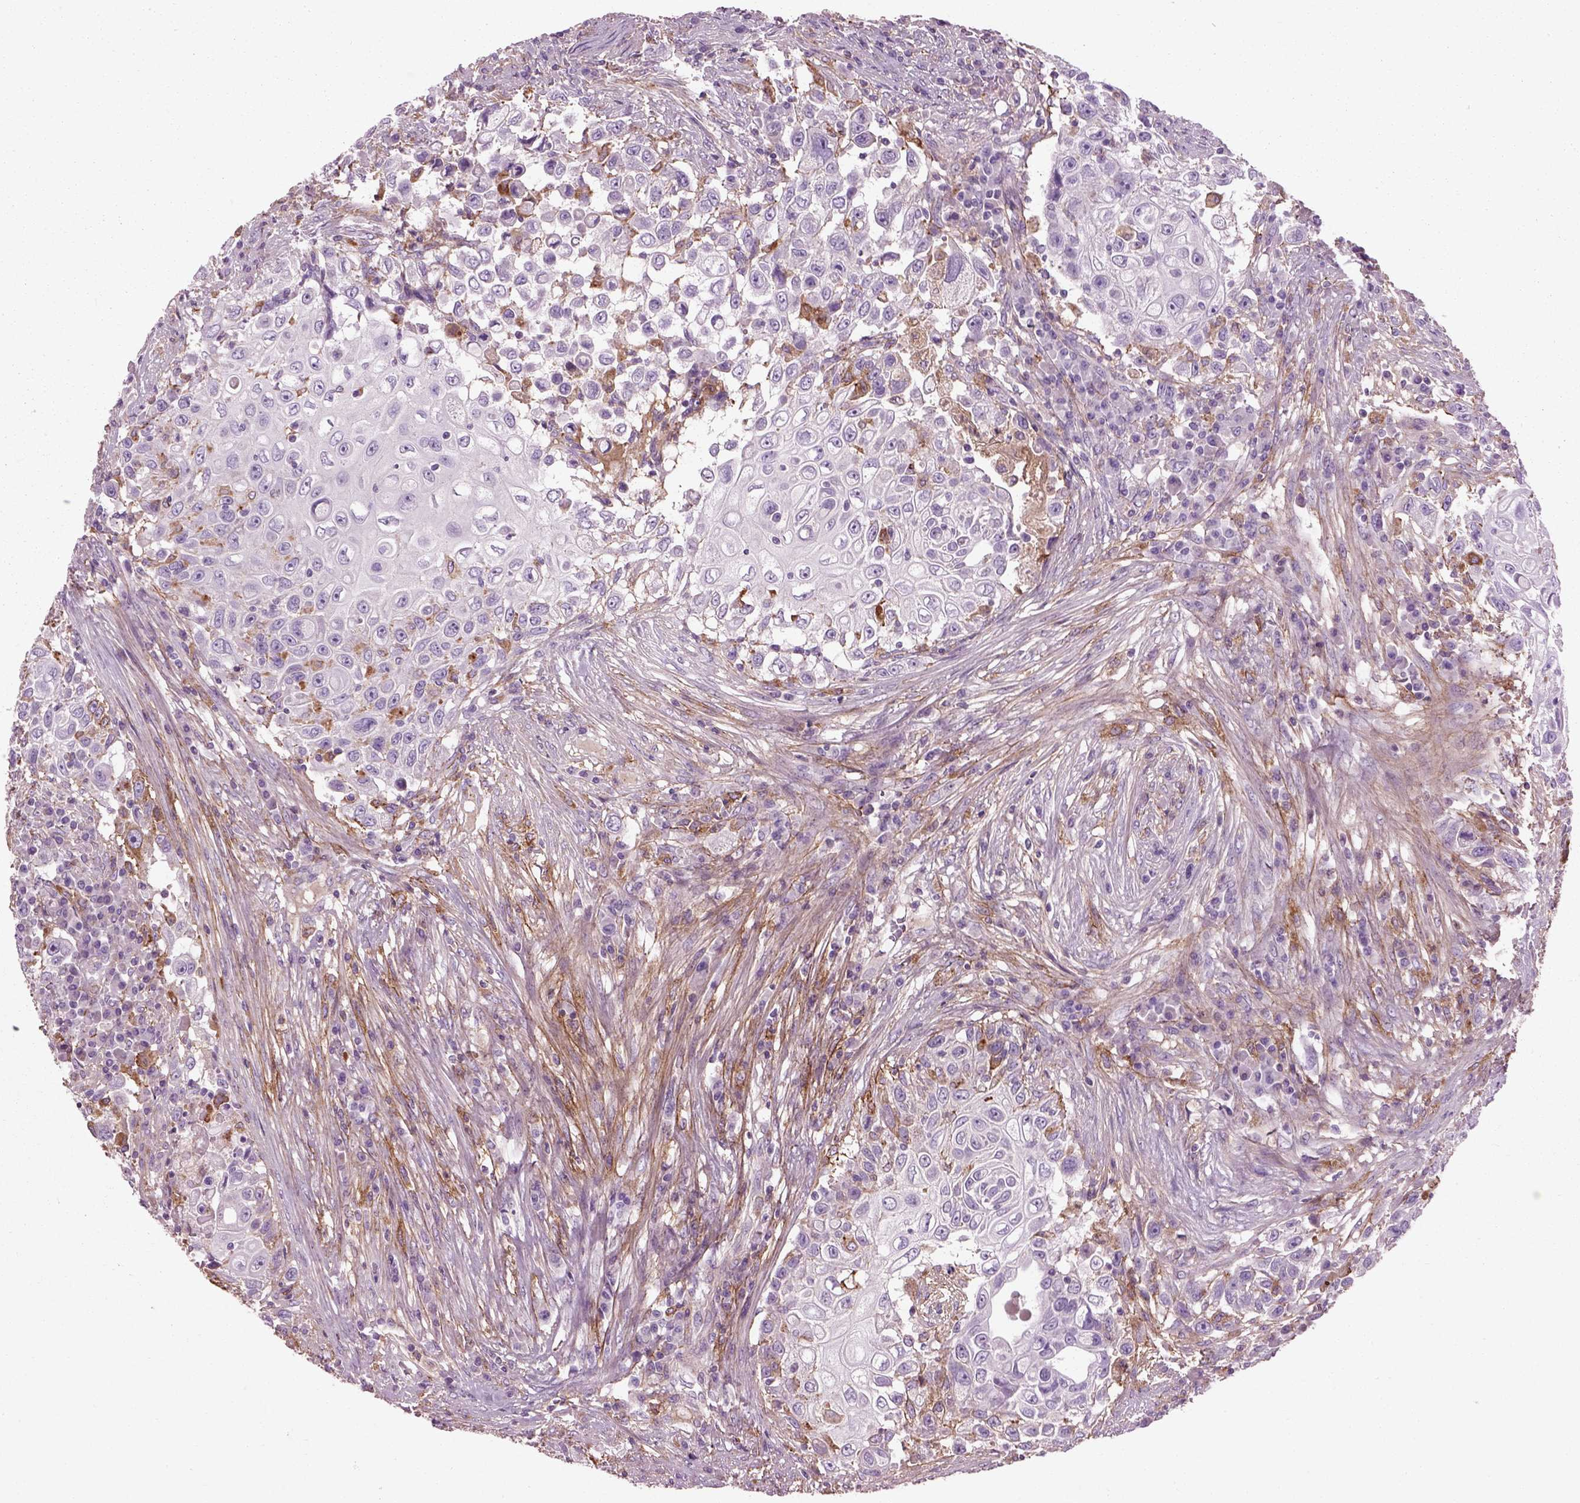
{"staining": {"intensity": "moderate", "quantity": "<25%", "location": "cytoplasmic/membranous"}, "tissue": "urothelial cancer", "cell_type": "Tumor cells", "image_type": "cancer", "snomed": [{"axis": "morphology", "description": "Urothelial carcinoma, High grade"}, {"axis": "topography", "description": "Urinary bladder"}], "caption": "The photomicrograph displays staining of urothelial cancer, revealing moderate cytoplasmic/membranous protein positivity (brown color) within tumor cells.", "gene": "EMILIN2", "patient": {"sex": "female", "age": 56}}